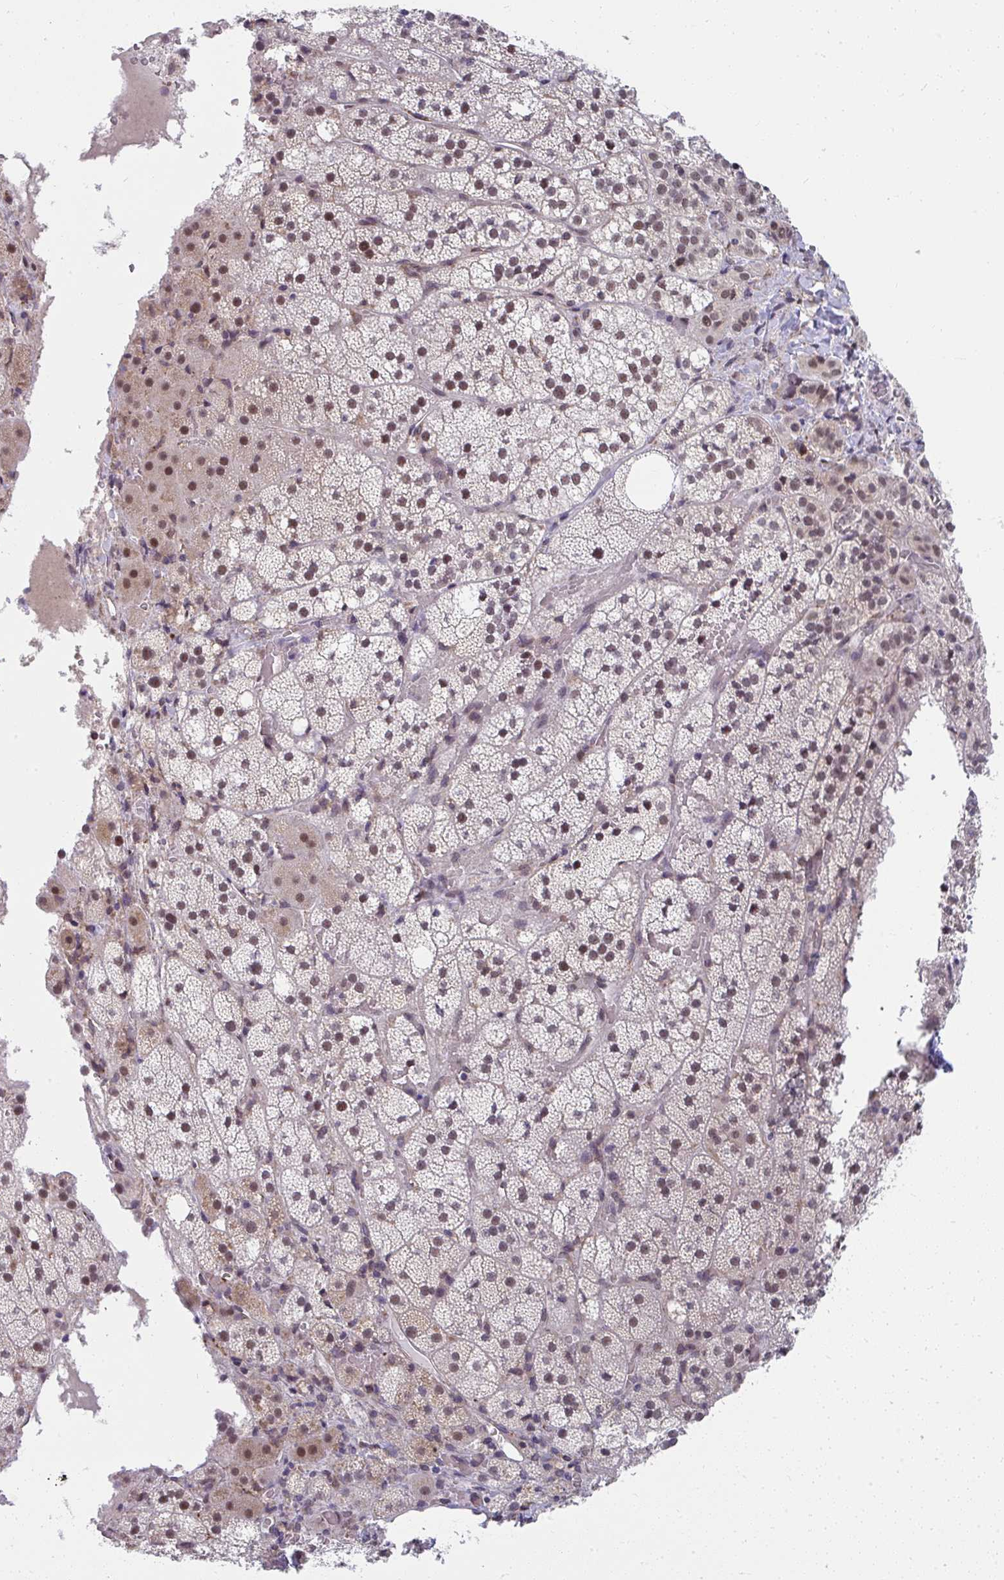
{"staining": {"intensity": "moderate", "quantity": ">75%", "location": "nuclear"}, "tissue": "adrenal gland", "cell_type": "Glandular cells", "image_type": "normal", "snomed": [{"axis": "morphology", "description": "Normal tissue, NOS"}, {"axis": "topography", "description": "Adrenal gland"}], "caption": "High-power microscopy captured an immunohistochemistry photomicrograph of unremarkable adrenal gland, revealing moderate nuclear staining in approximately >75% of glandular cells.", "gene": "NMNAT1", "patient": {"sex": "male", "age": 53}}